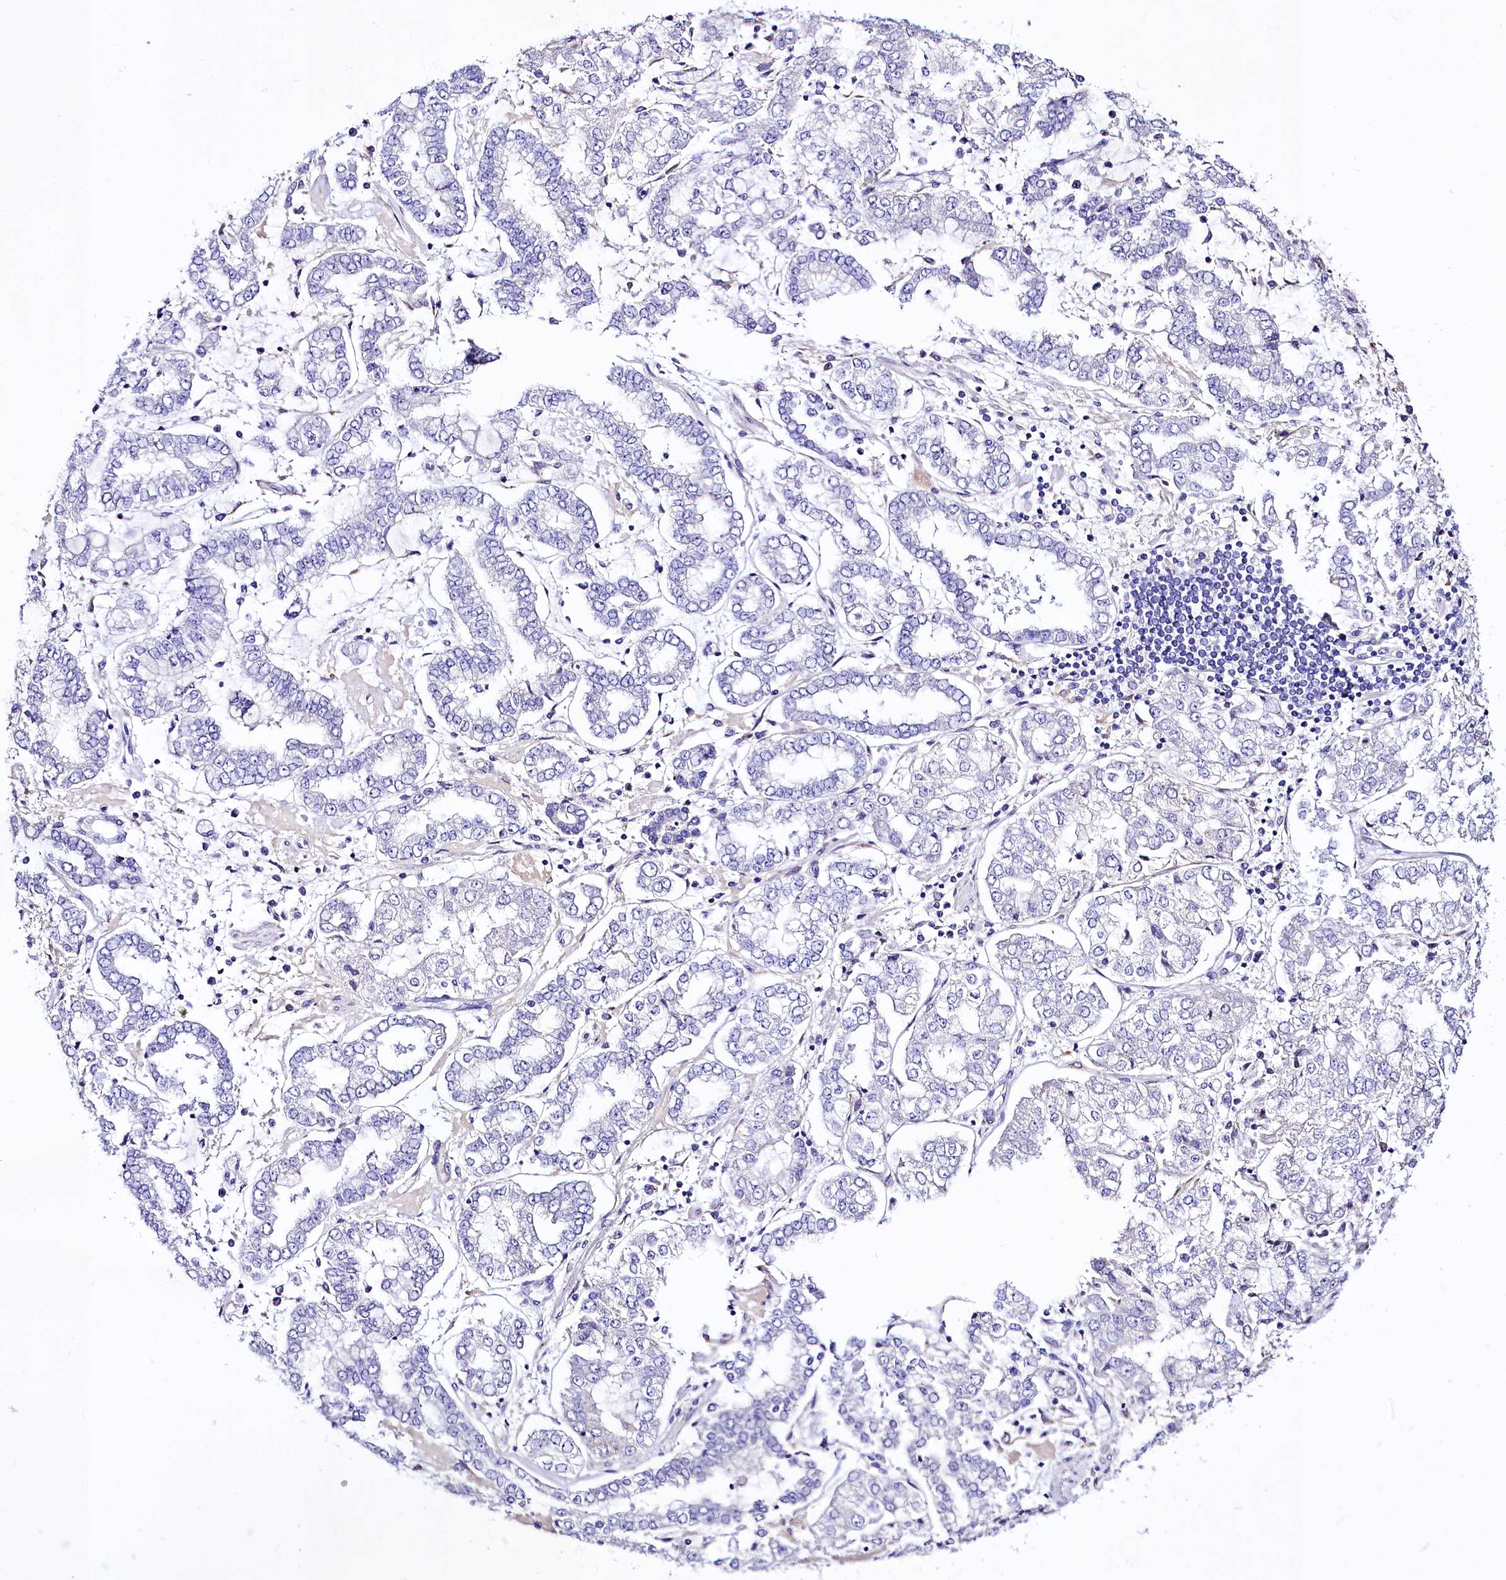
{"staining": {"intensity": "negative", "quantity": "none", "location": "none"}, "tissue": "stomach cancer", "cell_type": "Tumor cells", "image_type": "cancer", "snomed": [{"axis": "morphology", "description": "Adenocarcinoma, NOS"}, {"axis": "topography", "description": "Stomach"}], "caption": "A histopathology image of stomach cancer stained for a protein shows no brown staining in tumor cells.", "gene": "A2ML1", "patient": {"sex": "male", "age": 76}}